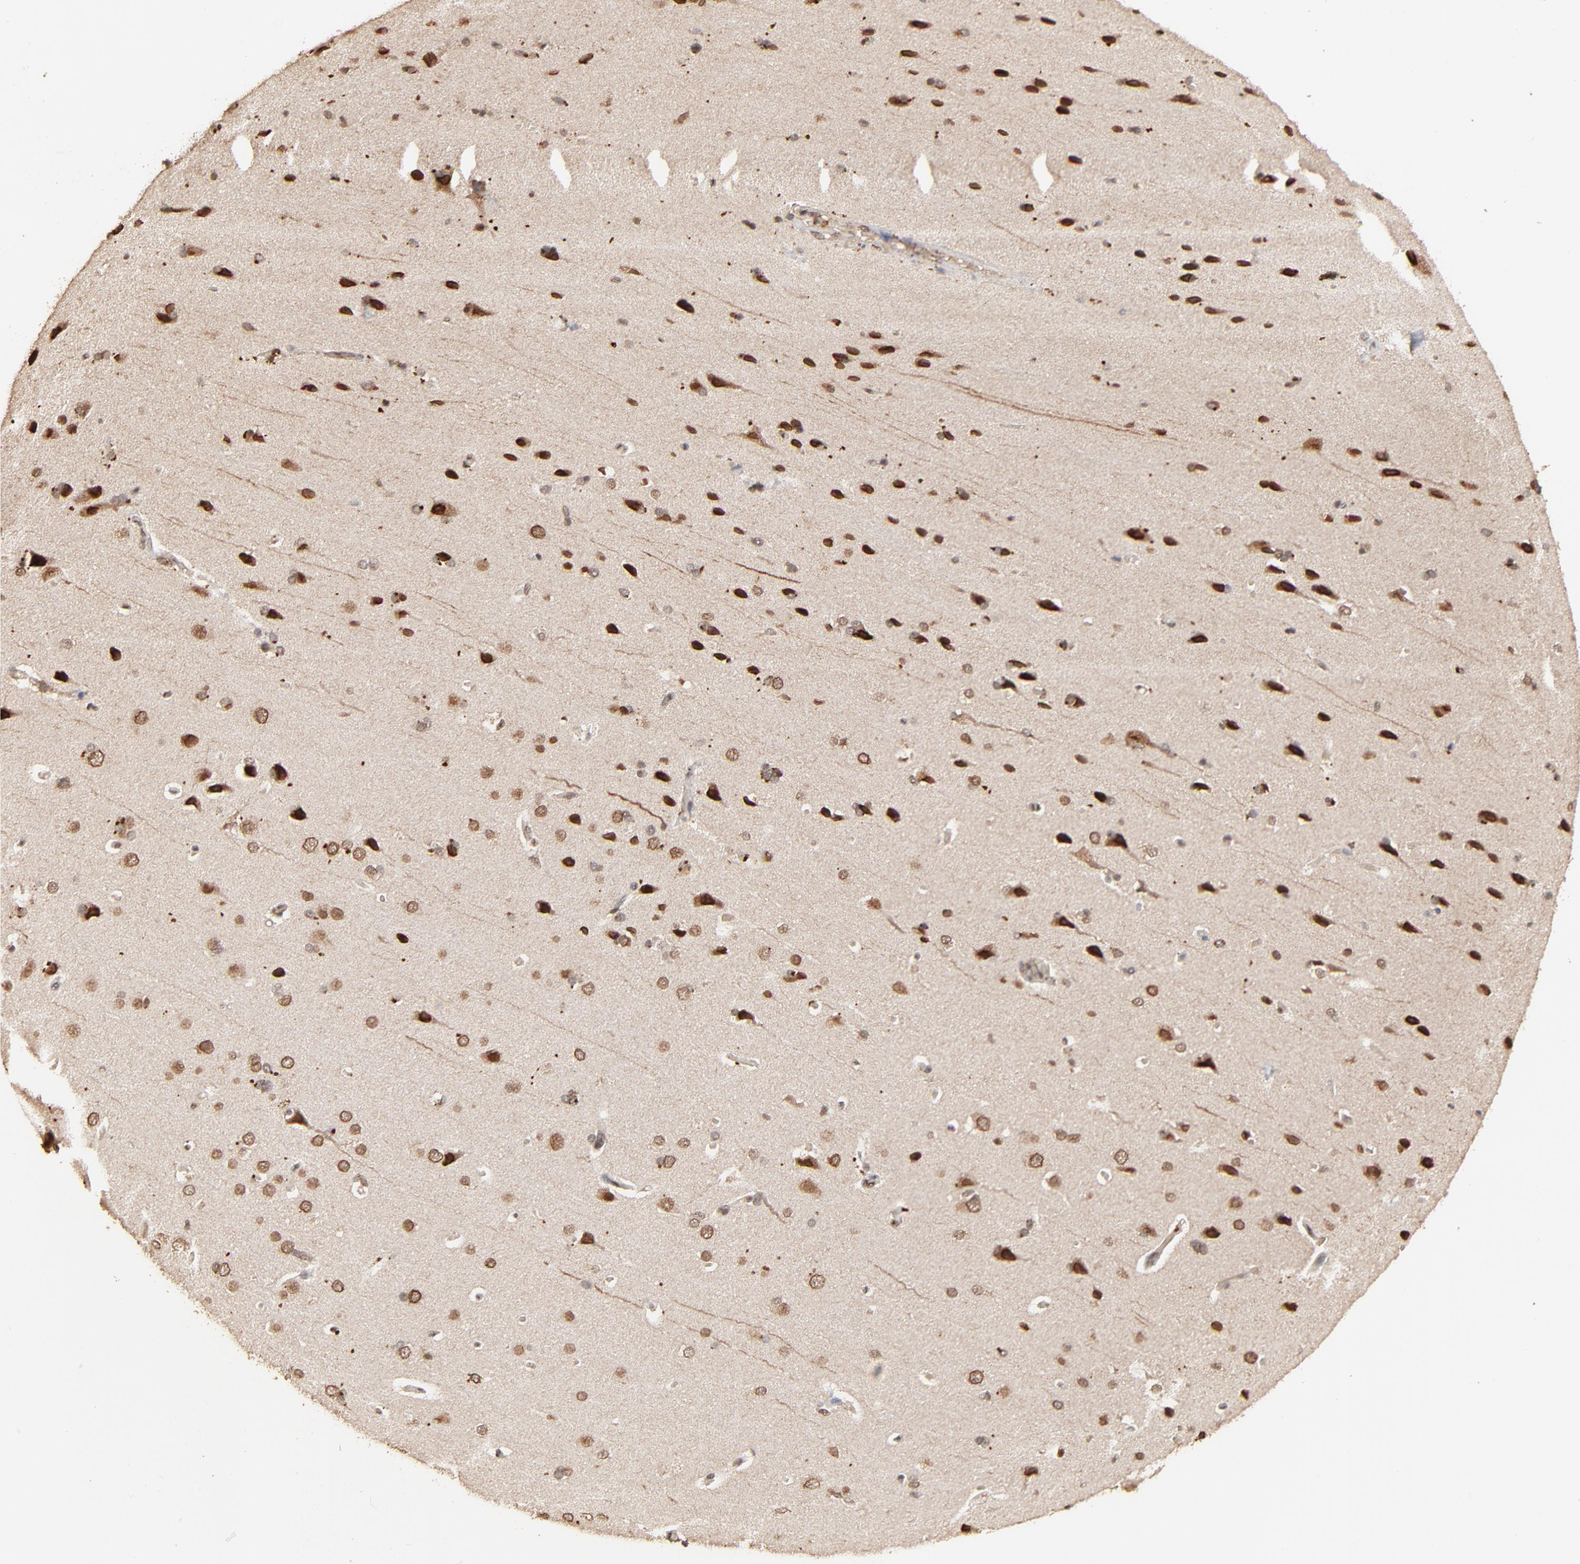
{"staining": {"intensity": "weak", "quantity": "25%-75%", "location": "cytoplasmic/membranous"}, "tissue": "cerebral cortex", "cell_type": "Endothelial cells", "image_type": "normal", "snomed": [{"axis": "morphology", "description": "Normal tissue, NOS"}, {"axis": "topography", "description": "Cerebral cortex"}], "caption": "This photomicrograph shows normal cerebral cortex stained with IHC to label a protein in brown. The cytoplasmic/membranous of endothelial cells show weak positivity for the protein. Nuclei are counter-stained blue.", "gene": "FAM227A", "patient": {"sex": "male", "age": 62}}